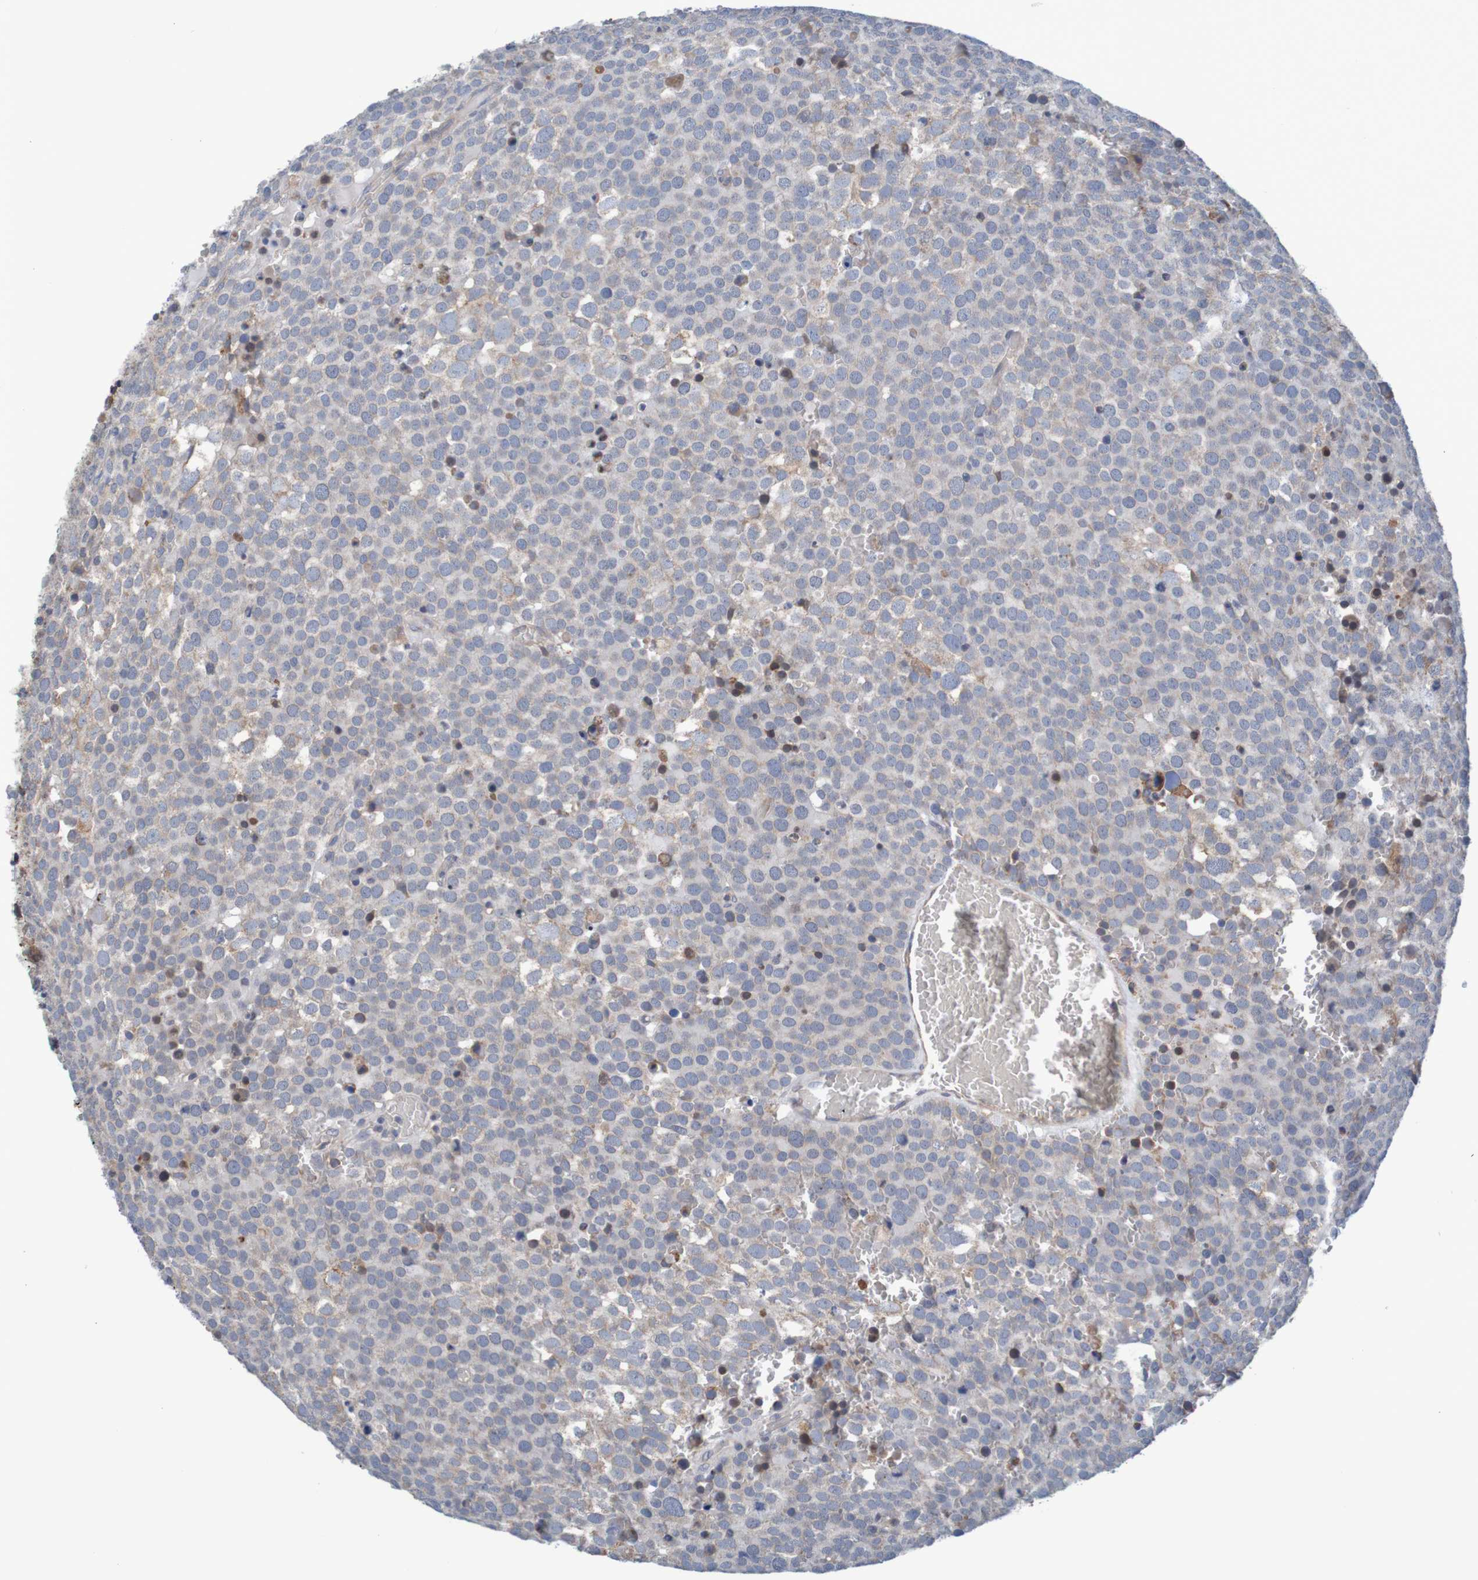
{"staining": {"intensity": "negative", "quantity": "none", "location": "none"}, "tissue": "testis cancer", "cell_type": "Tumor cells", "image_type": "cancer", "snomed": [{"axis": "morphology", "description": "Seminoma, NOS"}, {"axis": "topography", "description": "Testis"}], "caption": "Testis cancer stained for a protein using IHC exhibits no expression tumor cells.", "gene": "CLDN18", "patient": {"sex": "male", "age": 71}}